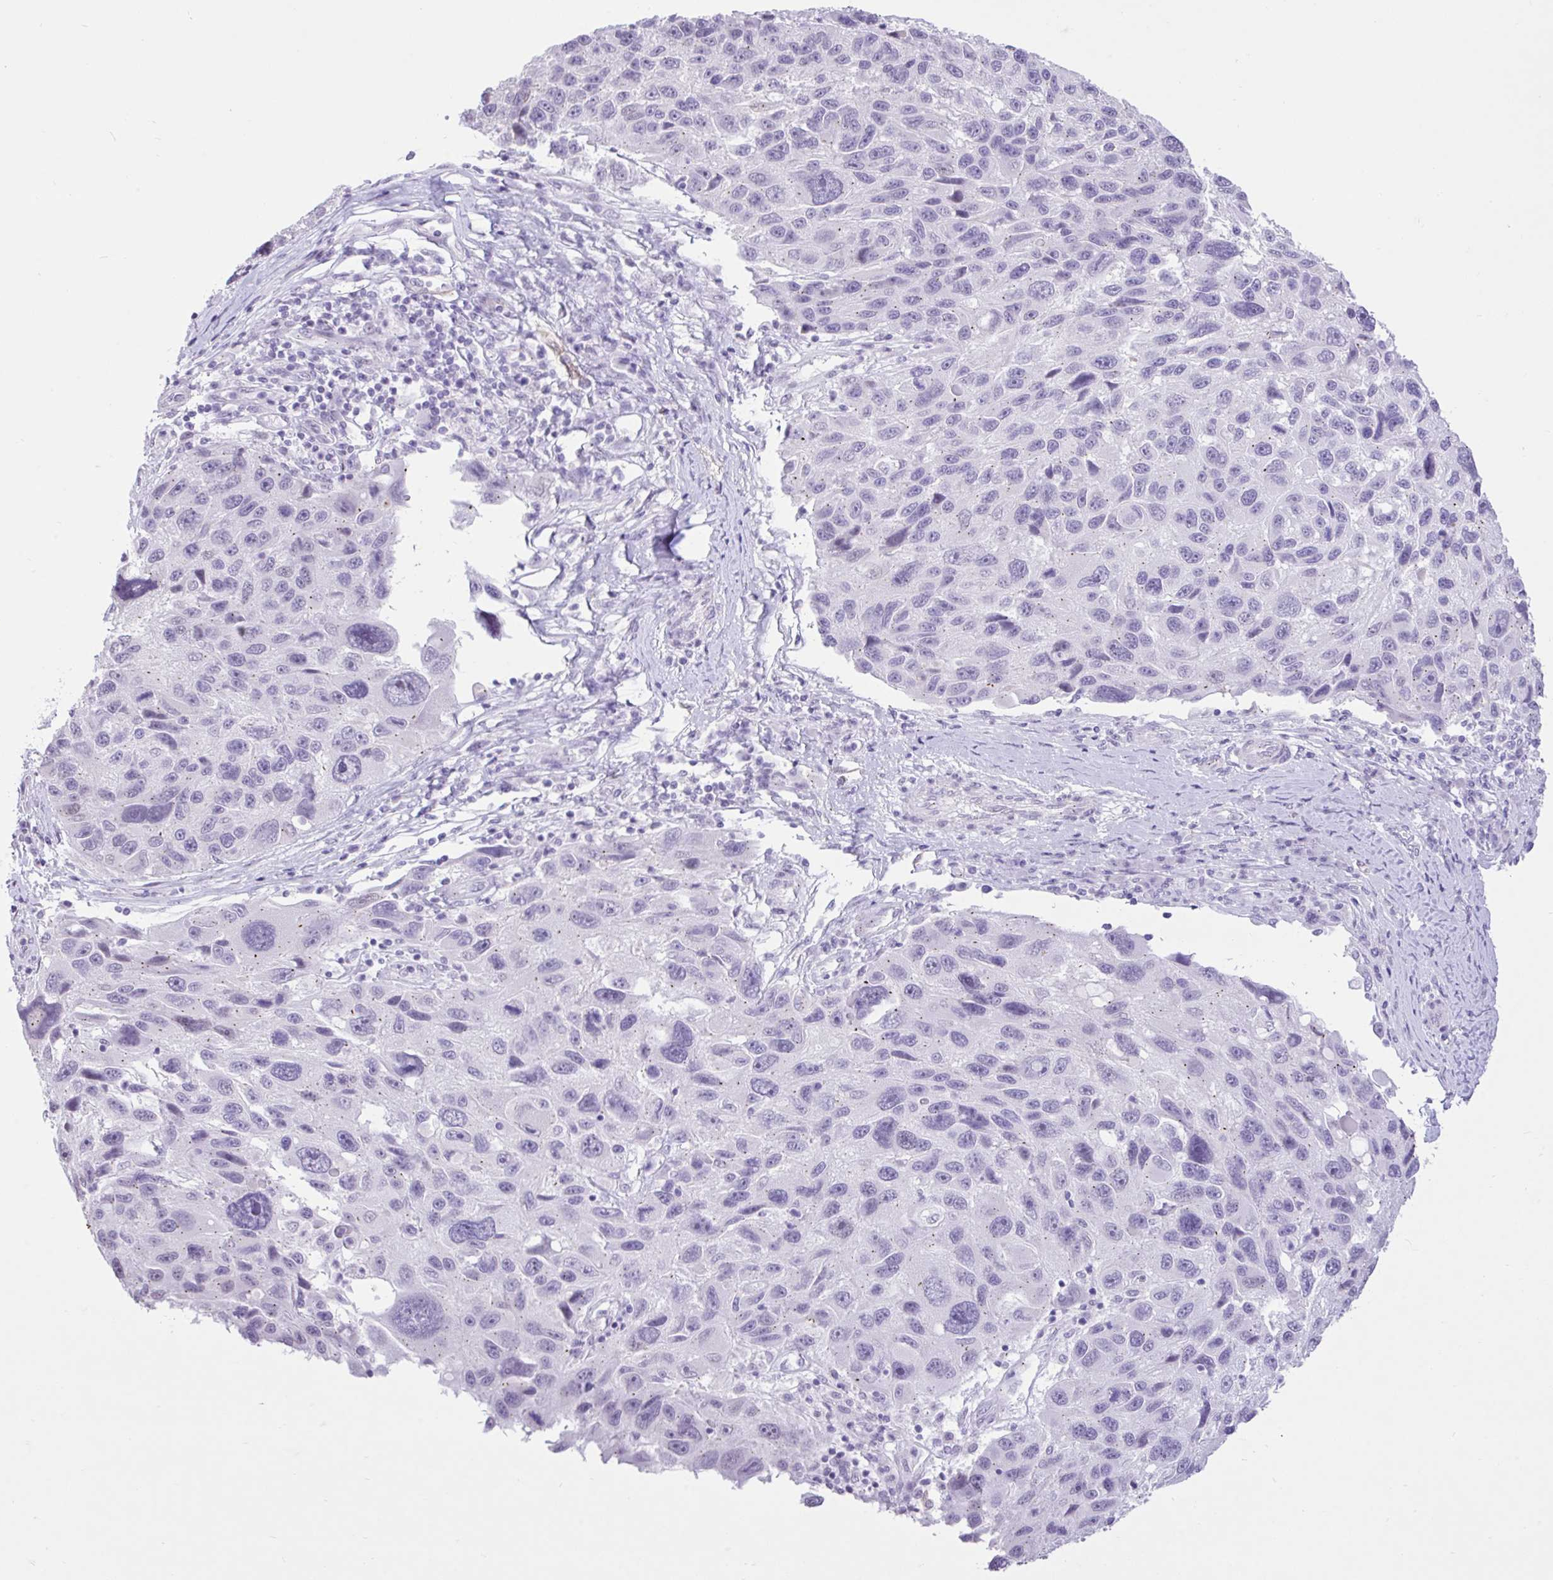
{"staining": {"intensity": "negative", "quantity": "none", "location": "none"}, "tissue": "melanoma", "cell_type": "Tumor cells", "image_type": "cancer", "snomed": [{"axis": "morphology", "description": "Malignant melanoma, NOS"}, {"axis": "topography", "description": "Skin"}], "caption": "Tumor cells are negative for protein expression in human melanoma. The staining is performed using DAB (3,3'-diaminobenzidine) brown chromogen with nuclei counter-stained in using hematoxylin.", "gene": "REEP1", "patient": {"sex": "male", "age": 53}}